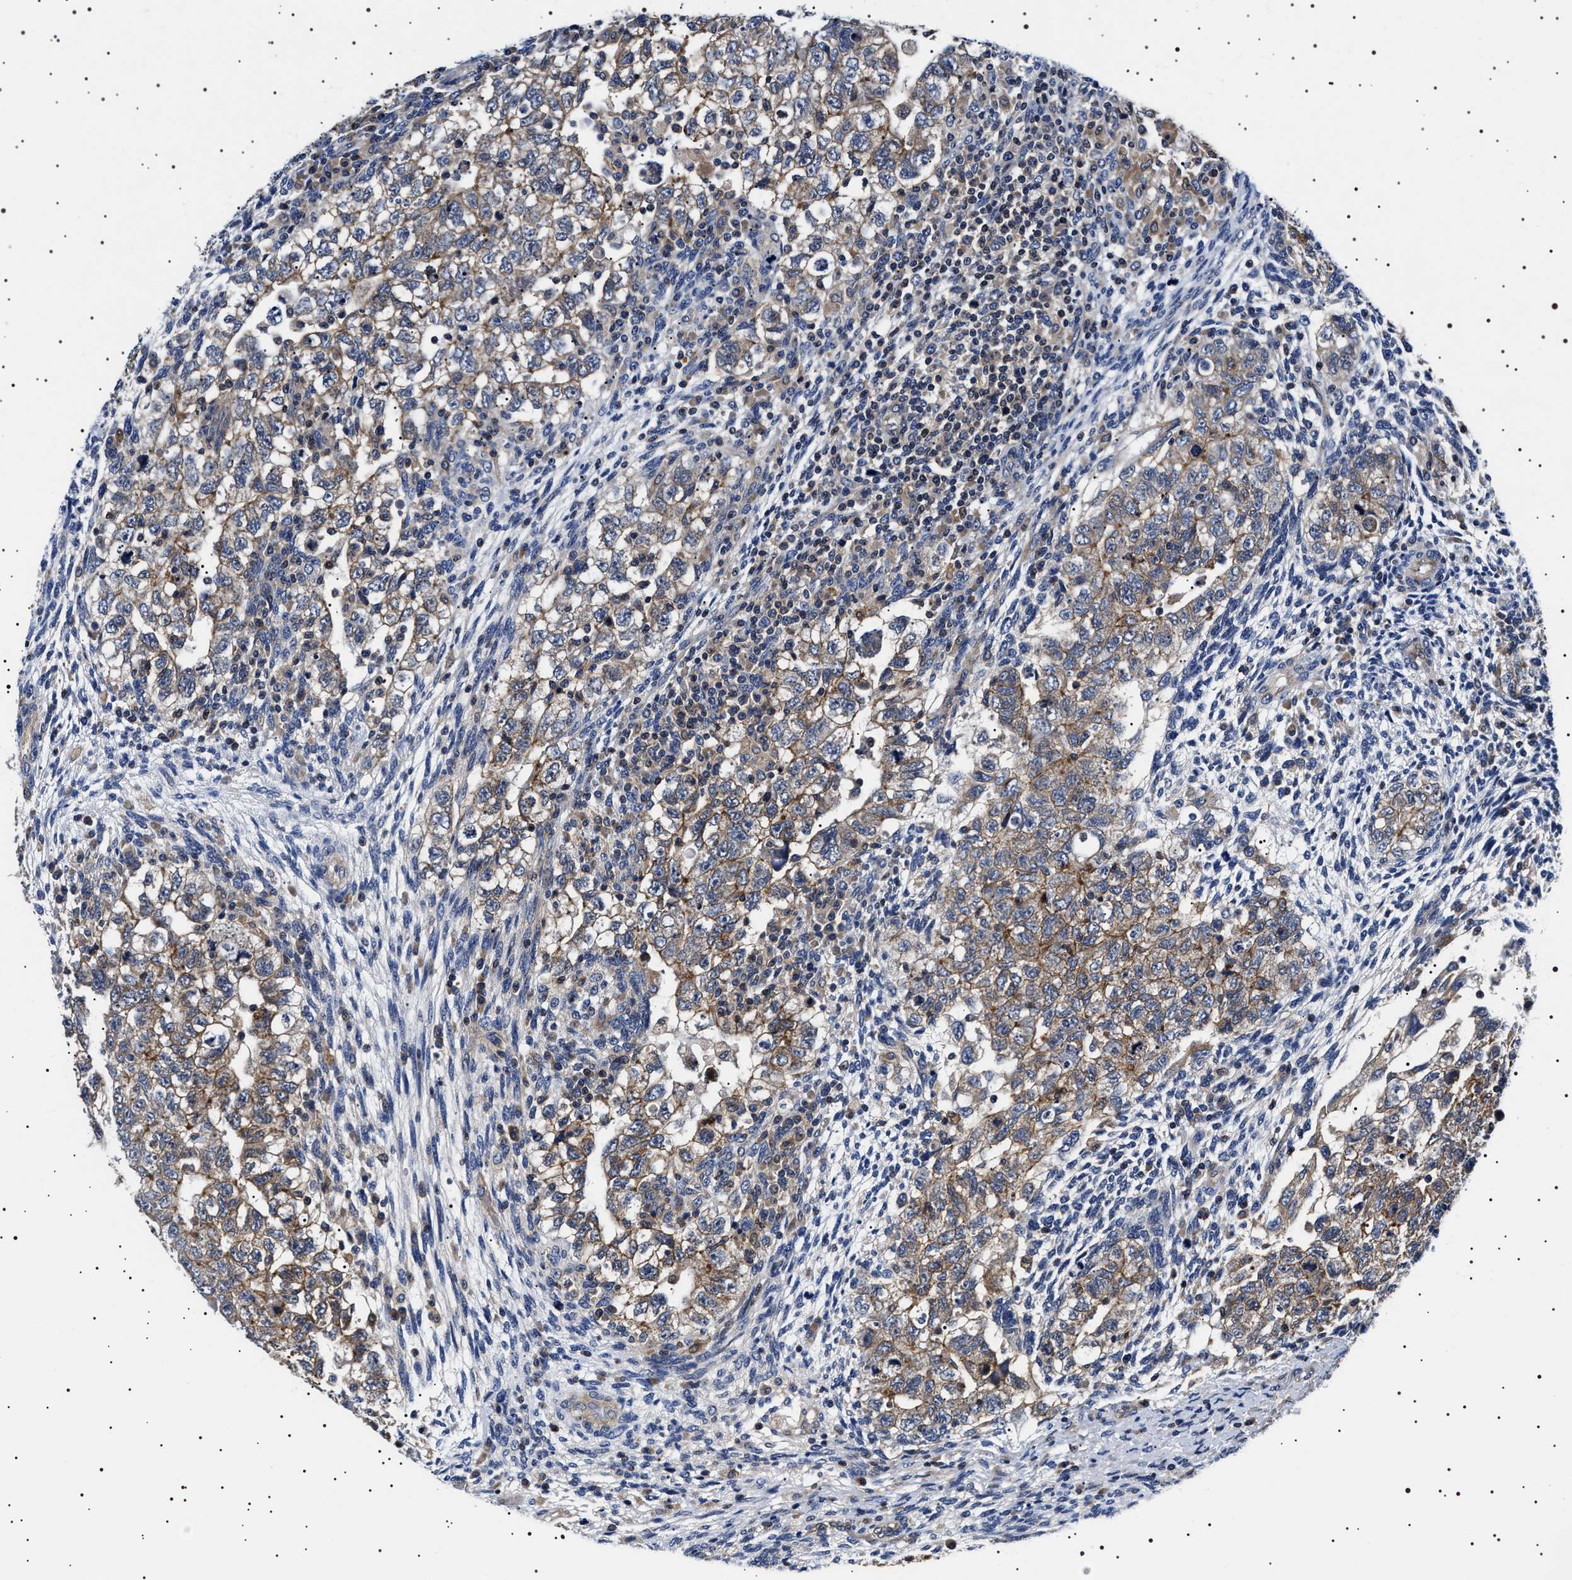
{"staining": {"intensity": "weak", "quantity": ">75%", "location": "cytoplasmic/membranous"}, "tissue": "testis cancer", "cell_type": "Tumor cells", "image_type": "cancer", "snomed": [{"axis": "morphology", "description": "Normal tissue, NOS"}, {"axis": "morphology", "description": "Carcinoma, Embryonal, NOS"}, {"axis": "topography", "description": "Testis"}], "caption": "Human testis embryonal carcinoma stained for a protein (brown) displays weak cytoplasmic/membranous positive expression in about >75% of tumor cells.", "gene": "SLC4A7", "patient": {"sex": "male", "age": 36}}